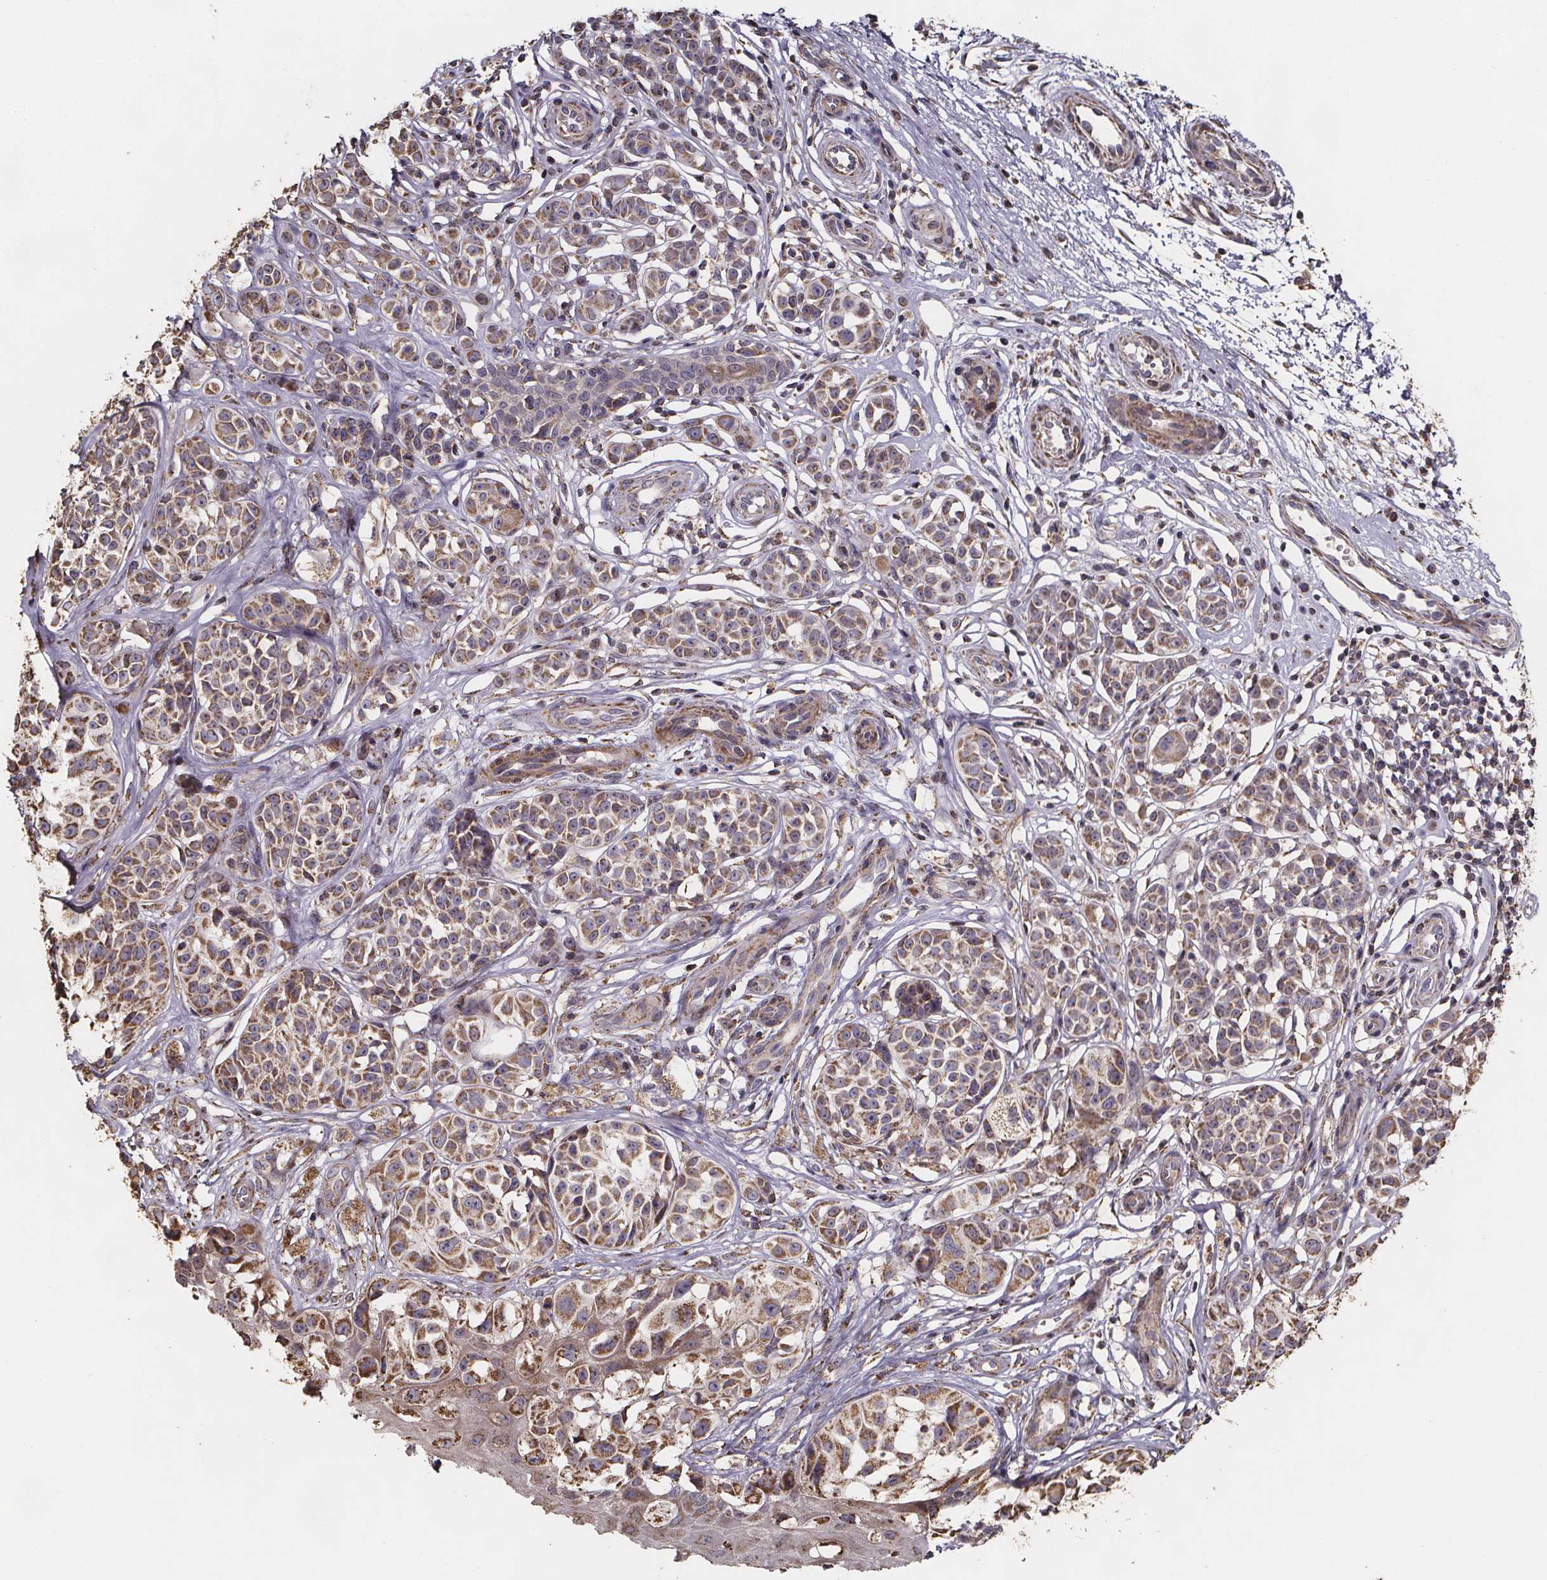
{"staining": {"intensity": "moderate", "quantity": ">75%", "location": "cytoplasmic/membranous"}, "tissue": "melanoma", "cell_type": "Tumor cells", "image_type": "cancer", "snomed": [{"axis": "morphology", "description": "Malignant melanoma, NOS"}, {"axis": "topography", "description": "Skin"}], "caption": "Protein expression analysis of human malignant melanoma reveals moderate cytoplasmic/membranous expression in about >75% of tumor cells.", "gene": "SLC35D2", "patient": {"sex": "female", "age": 90}}